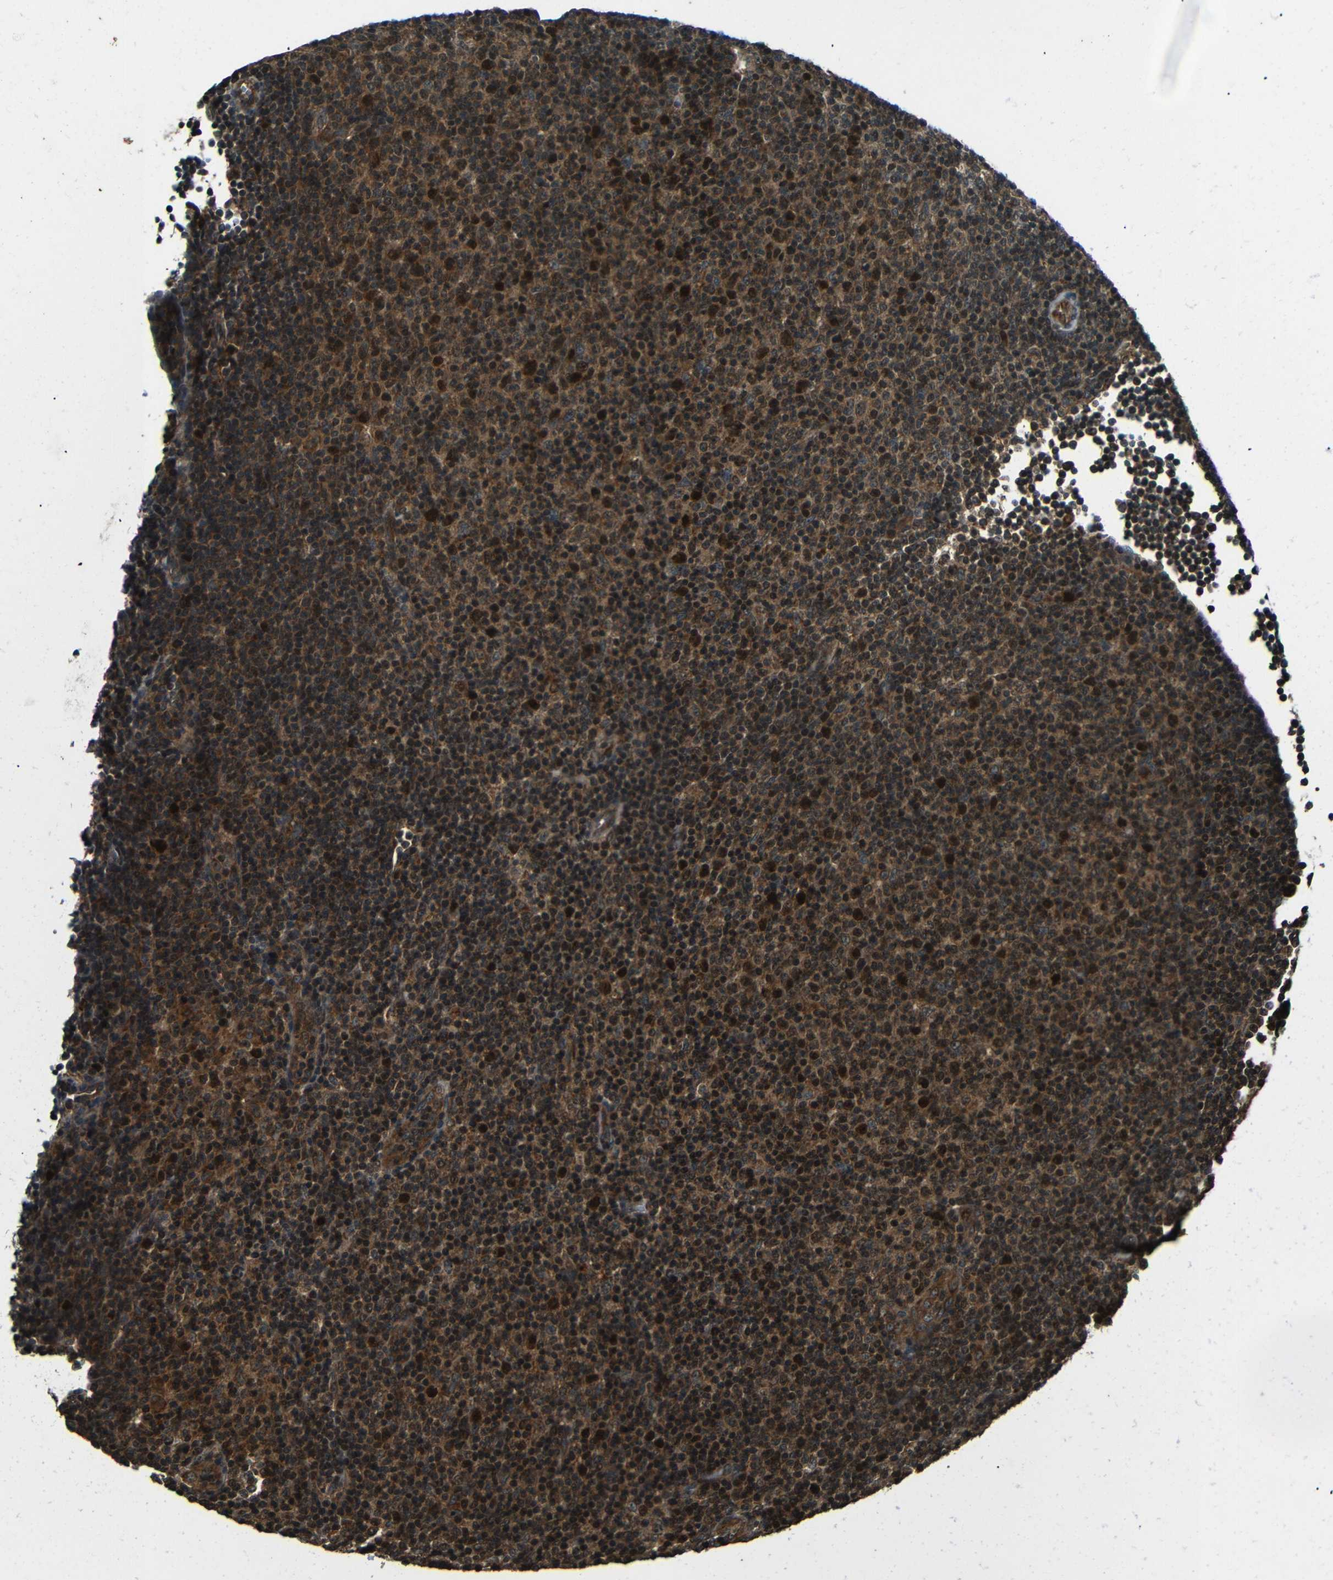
{"staining": {"intensity": "strong", "quantity": ">75%", "location": "cytoplasmic/membranous,nuclear"}, "tissue": "lymphoma", "cell_type": "Tumor cells", "image_type": "cancer", "snomed": [{"axis": "morphology", "description": "Malignant lymphoma, non-Hodgkin's type, Low grade"}, {"axis": "topography", "description": "Lymph node"}], "caption": "Lymphoma was stained to show a protein in brown. There is high levels of strong cytoplasmic/membranous and nuclear expression in approximately >75% of tumor cells. The staining was performed using DAB, with brown indicating positive protein expression. Nuclei are stained blue with hematoxylin.", "gene": "PLK2", "patient": {"sex": "male", "age": 70}}